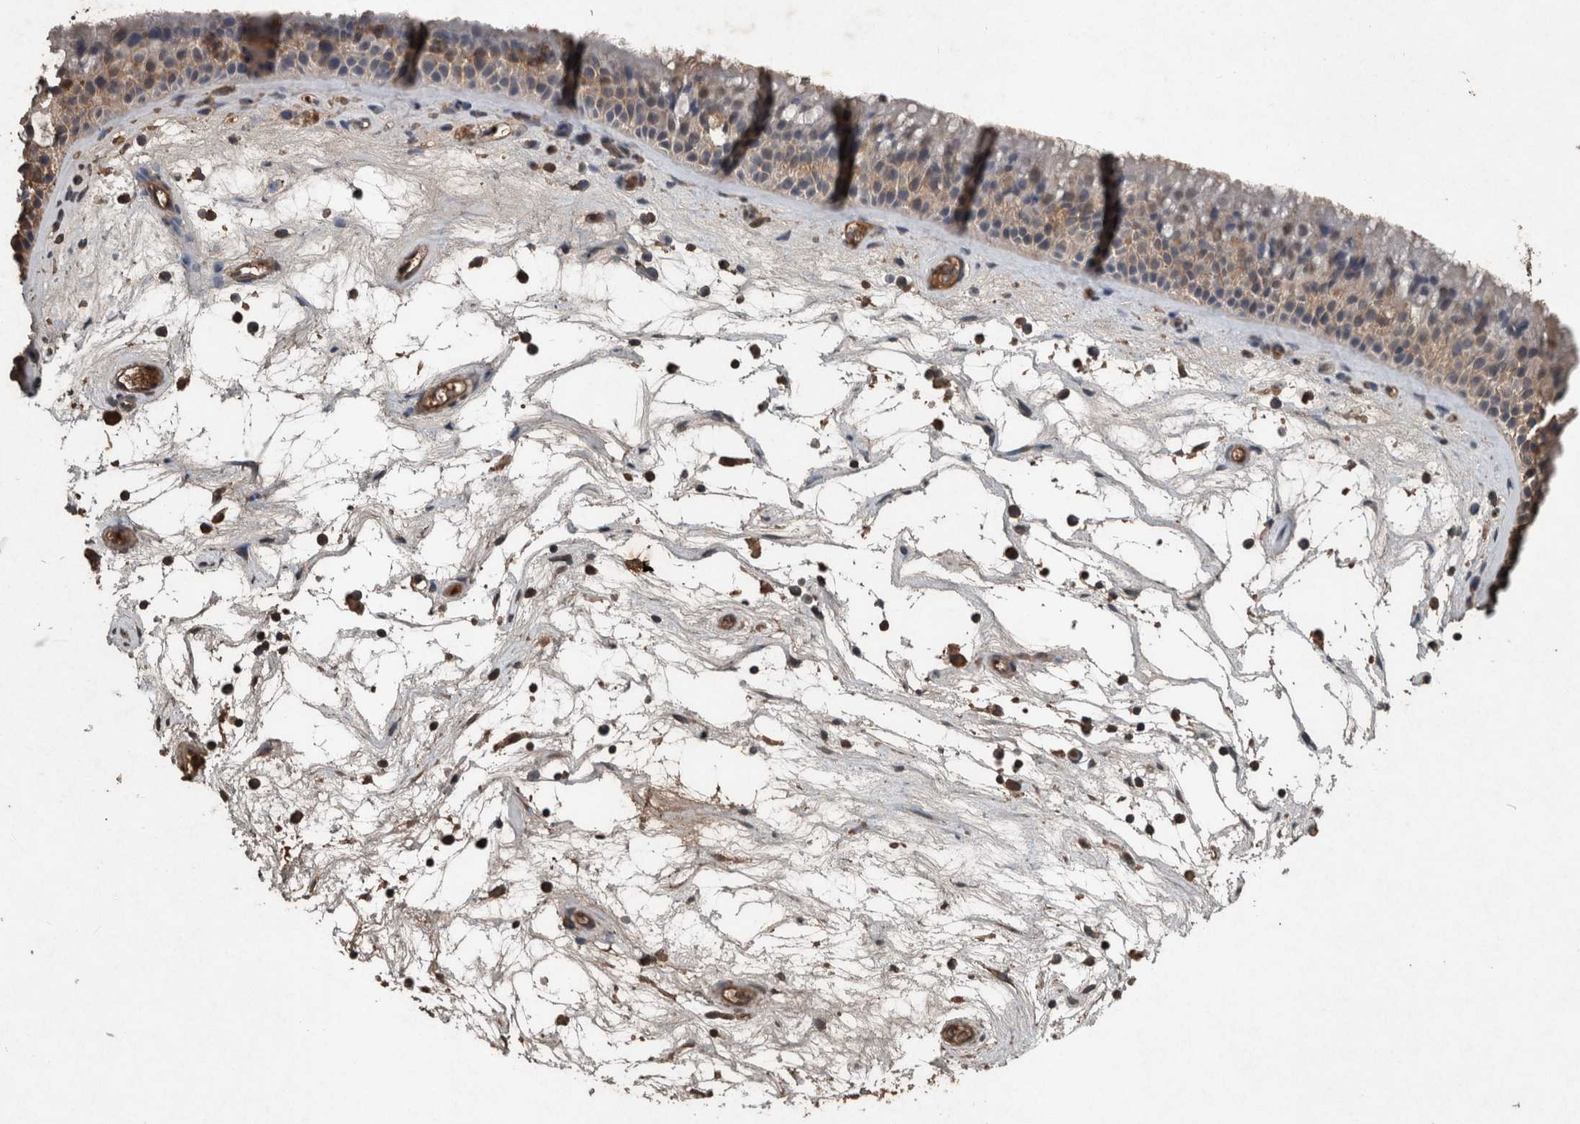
{"staining": {"intensity": "moderate", "quantity": "25%-75%", "location": "cytoplasmic/membranous"}, "tissue": "nasopharynx", "cell_type": "Respiratory epithelial cells", "image_type": "normal", "snomed": [{"axis": "morphology", "description": "Normal tissue, NOS"}, {"axis": "topography", "description": "Nasopharynx"}], "caption": "This image demonstrates immunohistochemistry staining of unremarkable human nasopharynx, with medium moderate cytoplasmic/membranous positivity in about 25%-75% of respiratory epithelial cells.", "gene": "FGFRL1", "patient": {"sex": "male", "age": 64}}